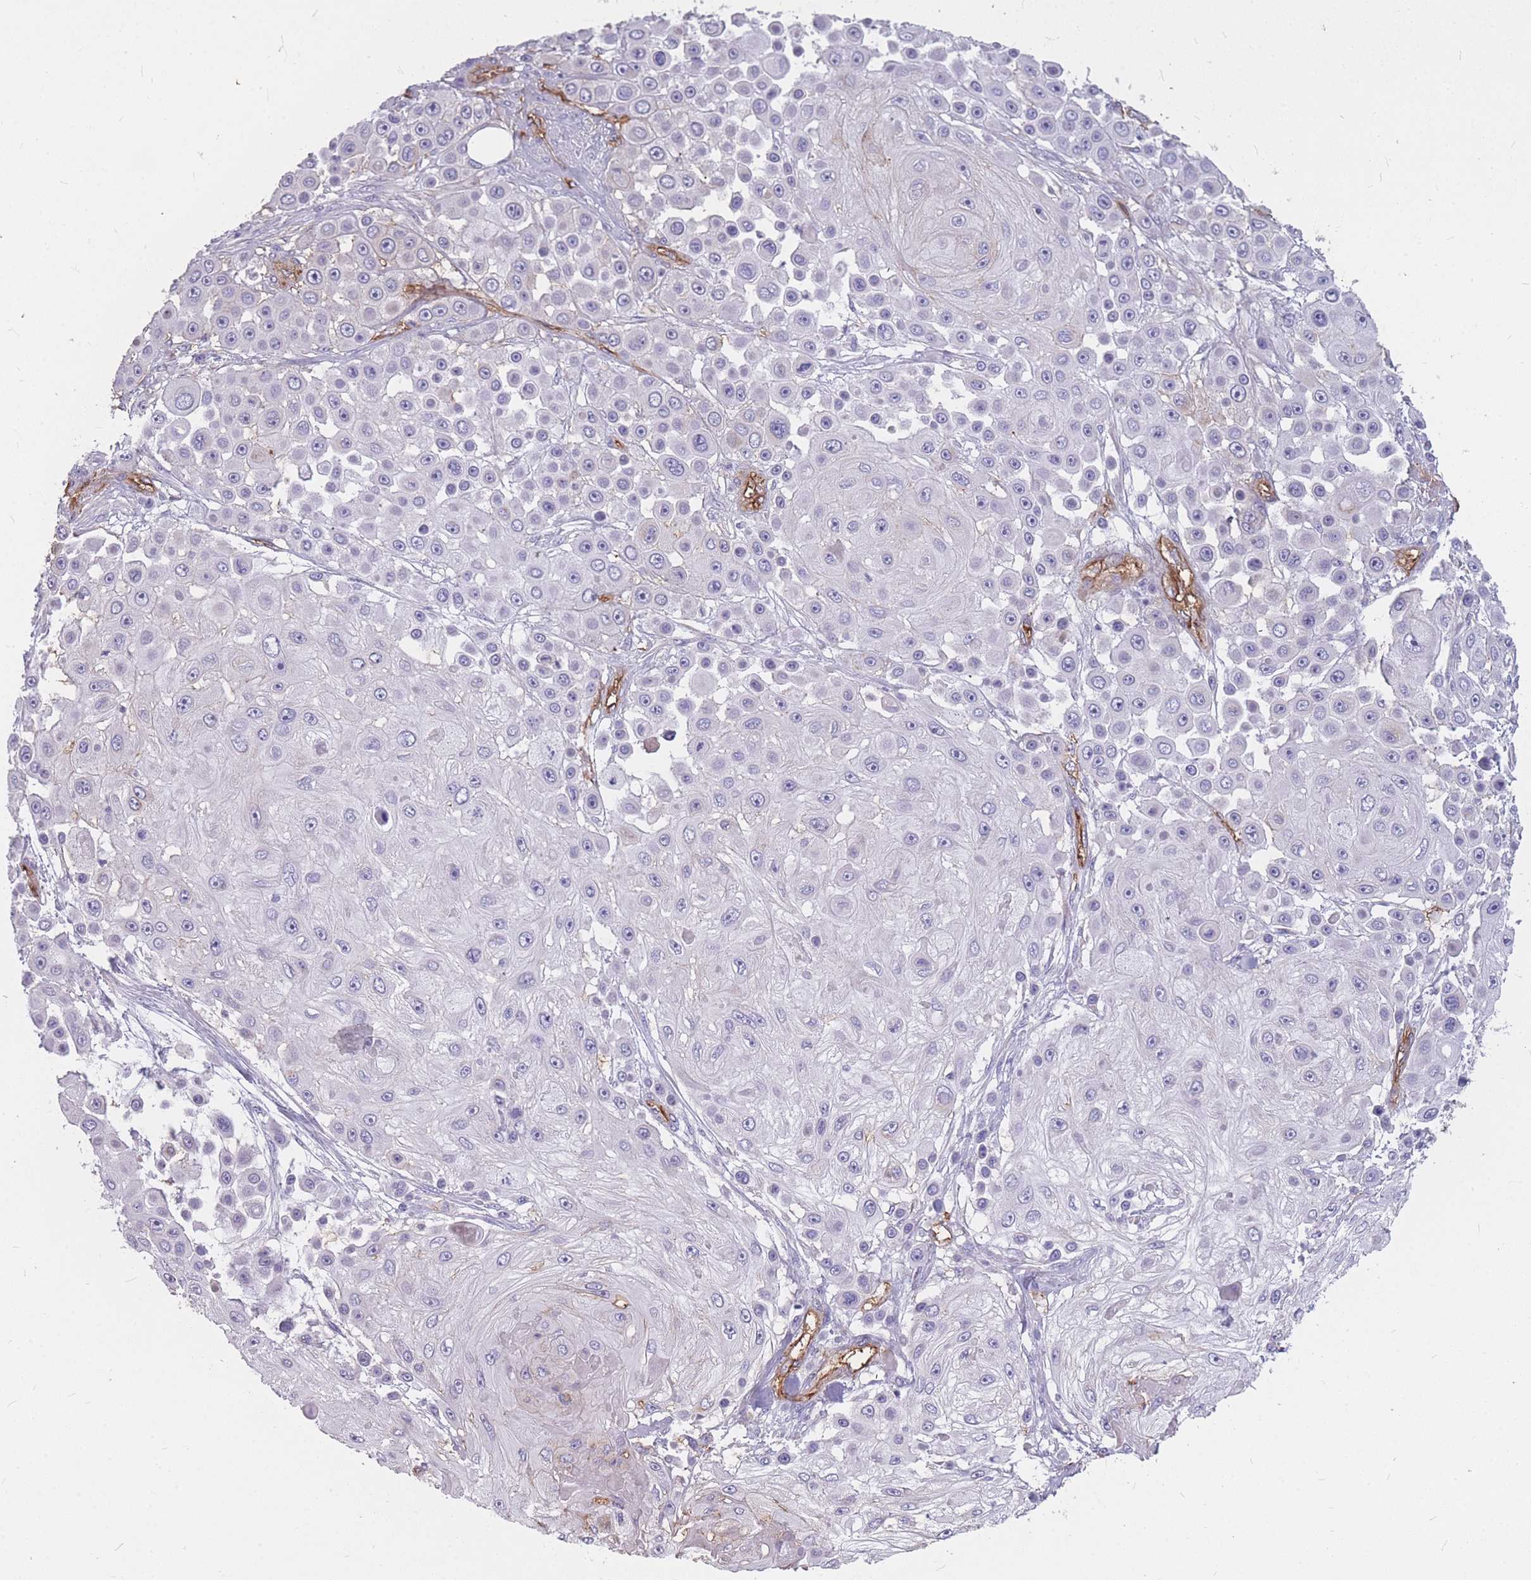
{"staining": {"intensity": "negative", "quantity": "none", "location": "none"}, "tissue": "skin cancer", "cell_type": "Tumor cells", "image_type": "cancer", "snomed": [{"axis": "morphology", "description": "Squamous cell carcinoma, NOS"}, {"axis": "topography", "description": "Skin"}], "caption": "This is a image of immunohistochemistry (IHC) staining of skin squamous cell carcinoma, which shows no positivity in tumor cells. (DAB IHC with hematoxylin counter stain).", "gene": "GNA11", "patient": {"sex": "male", "age": 67}}